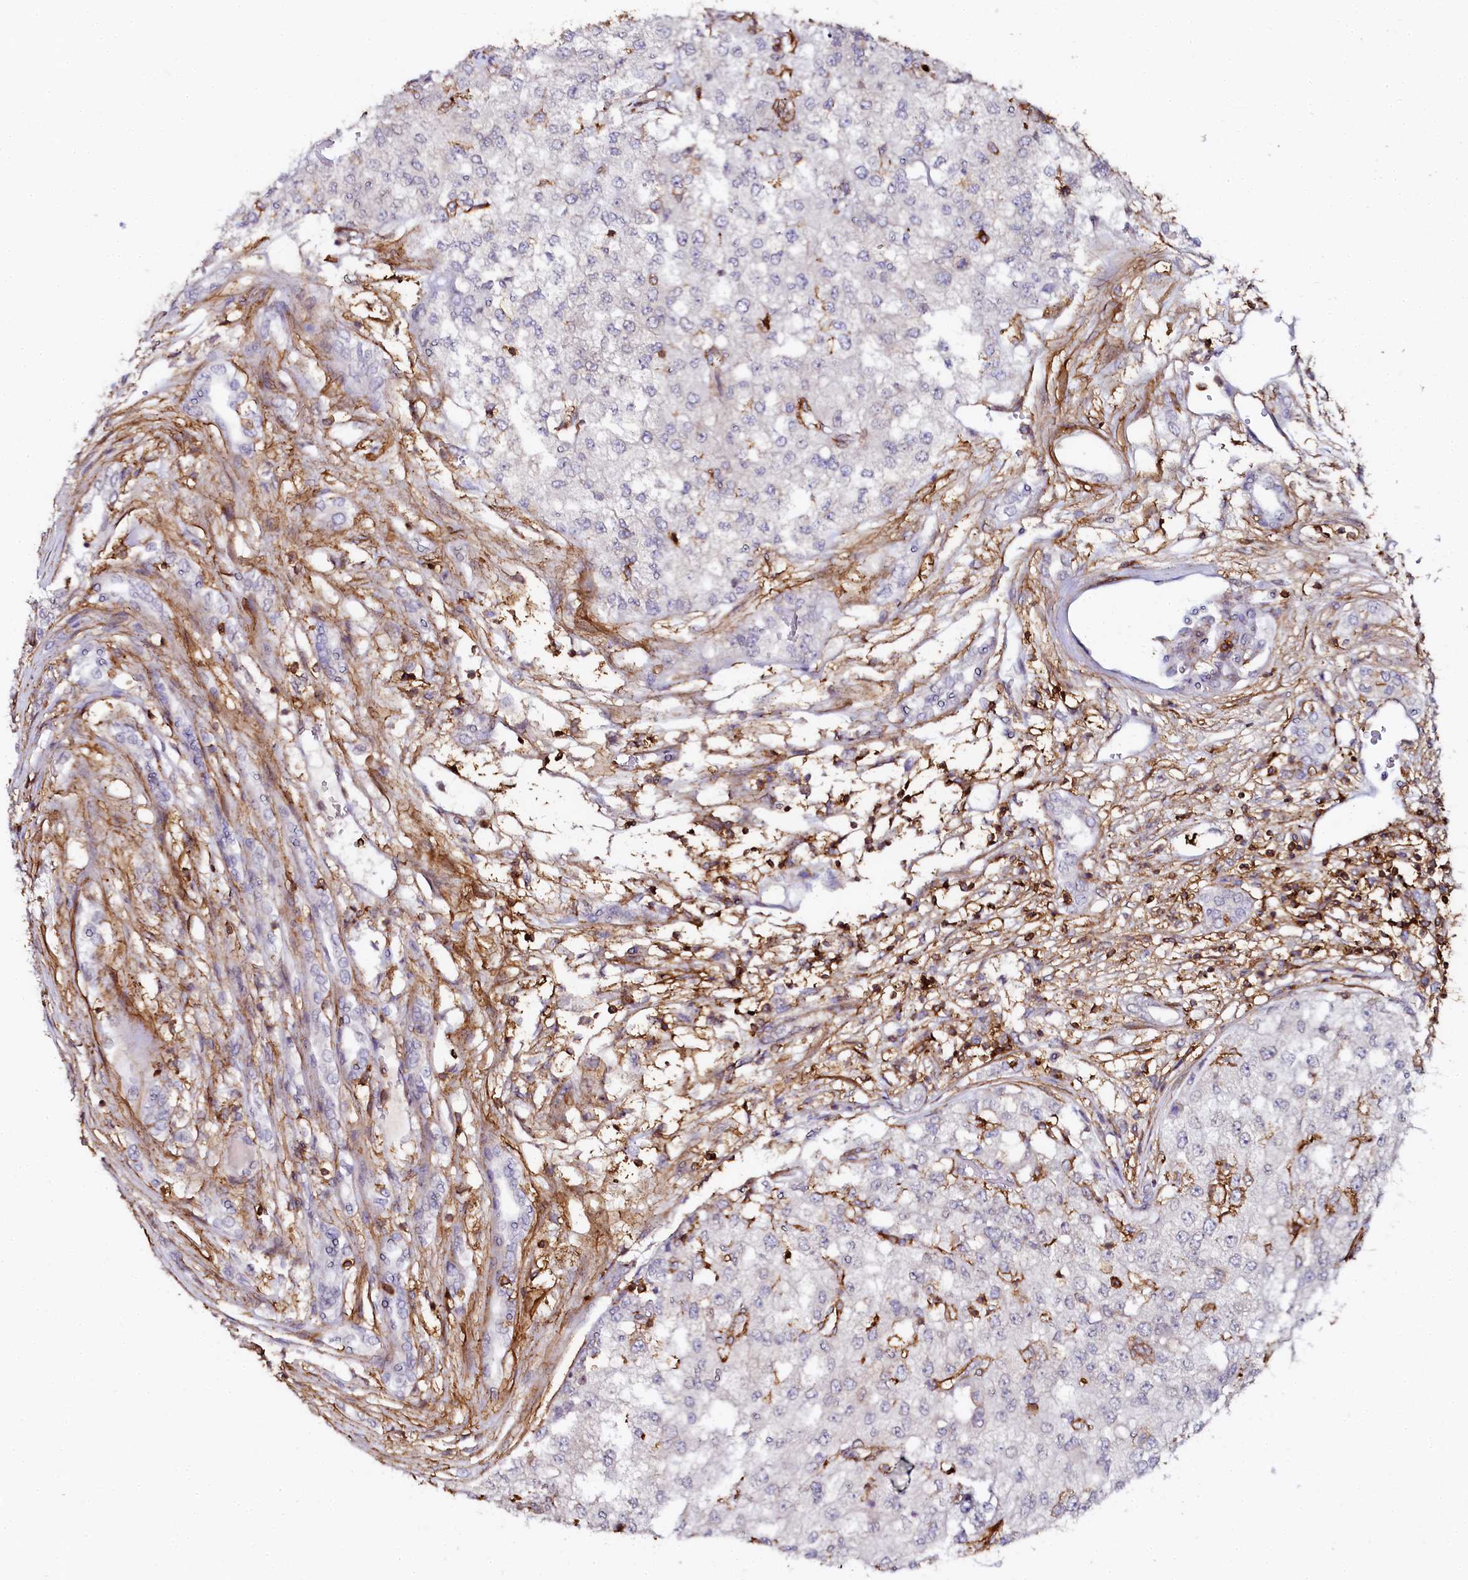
{"staining": {"intensity": "negative", "quantity": "none", "location": "none"}, "tissue": "renal cancer", "cell_type": "Tumor cells", "image_type": "cancer", "snomed": [{"axis": "morphology", "description": "Adenocarcinoma, NOS"}, {"axis": "topography", "description": "Kidney"}], "caption": "Human renal adenocarcinoma stained for a protein using IHC demonstrates no positivity in tumor cells.", "gene": "AAAS", "patient": {"sex": "female", "age": 54}}